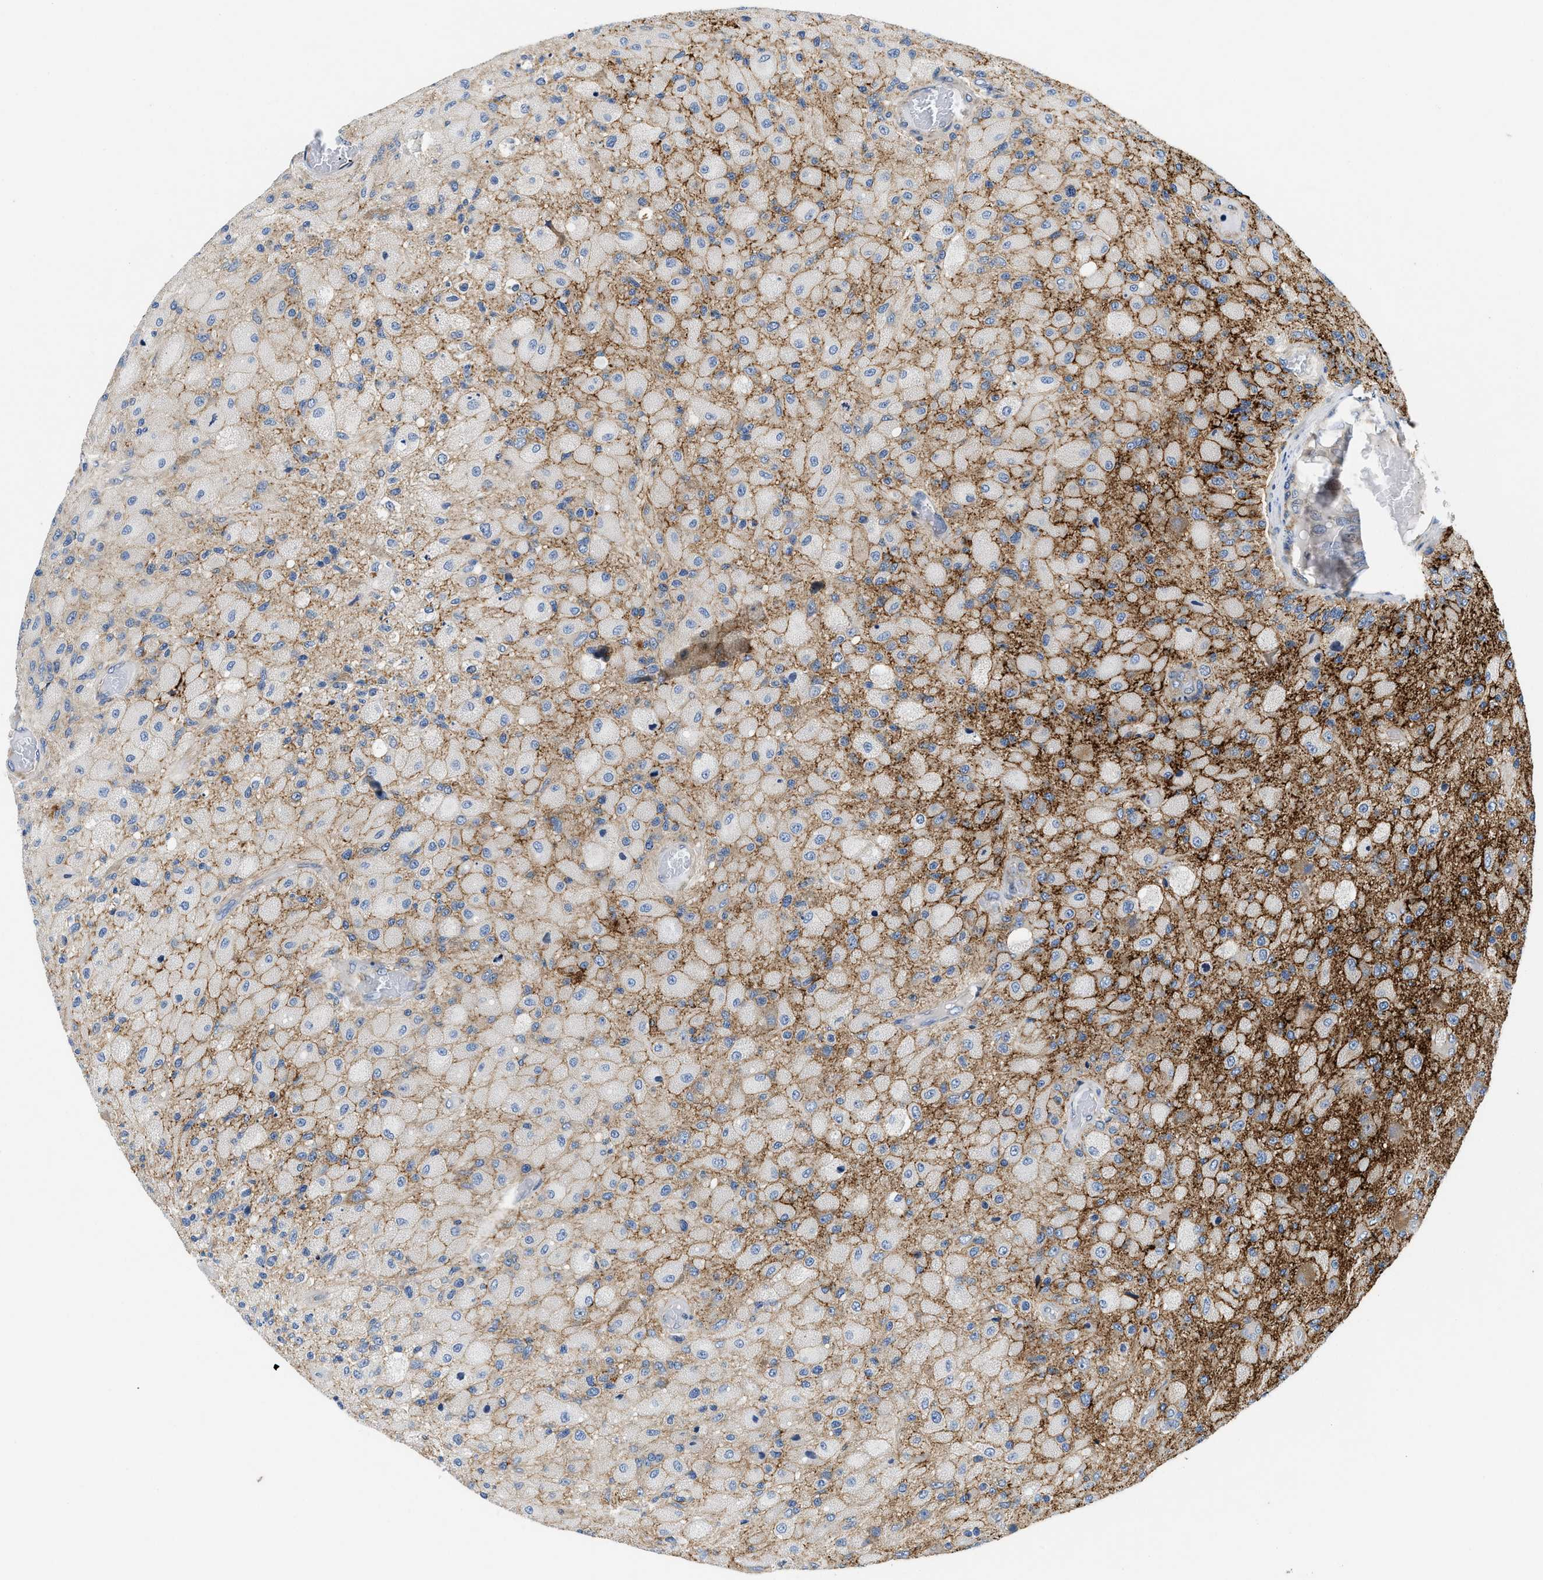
{"staining": {"intensity": "moderate", "quantity": "<25%", "location": "cytoplasmic/membranous"}, "tissue": "glioma", "cell_type": "Tumor cells", "image_type": "cancer", "snomed": [{"axis": "morphology", "description": "Normal tissue, NOS"}, {"axis": "morphology", "description": "Glioma, malignant, High grade"}, {"axis": "topography", "description": "Cerebral cortex"}], "caption": "Moderate cytoplasmic/membranous staining for a protein is present in about <25% of tumor cells of glioma using immunohistochemistry (IHC).", "gene": "IKBKE", "patient": {"sex": "male", "age": 77}}